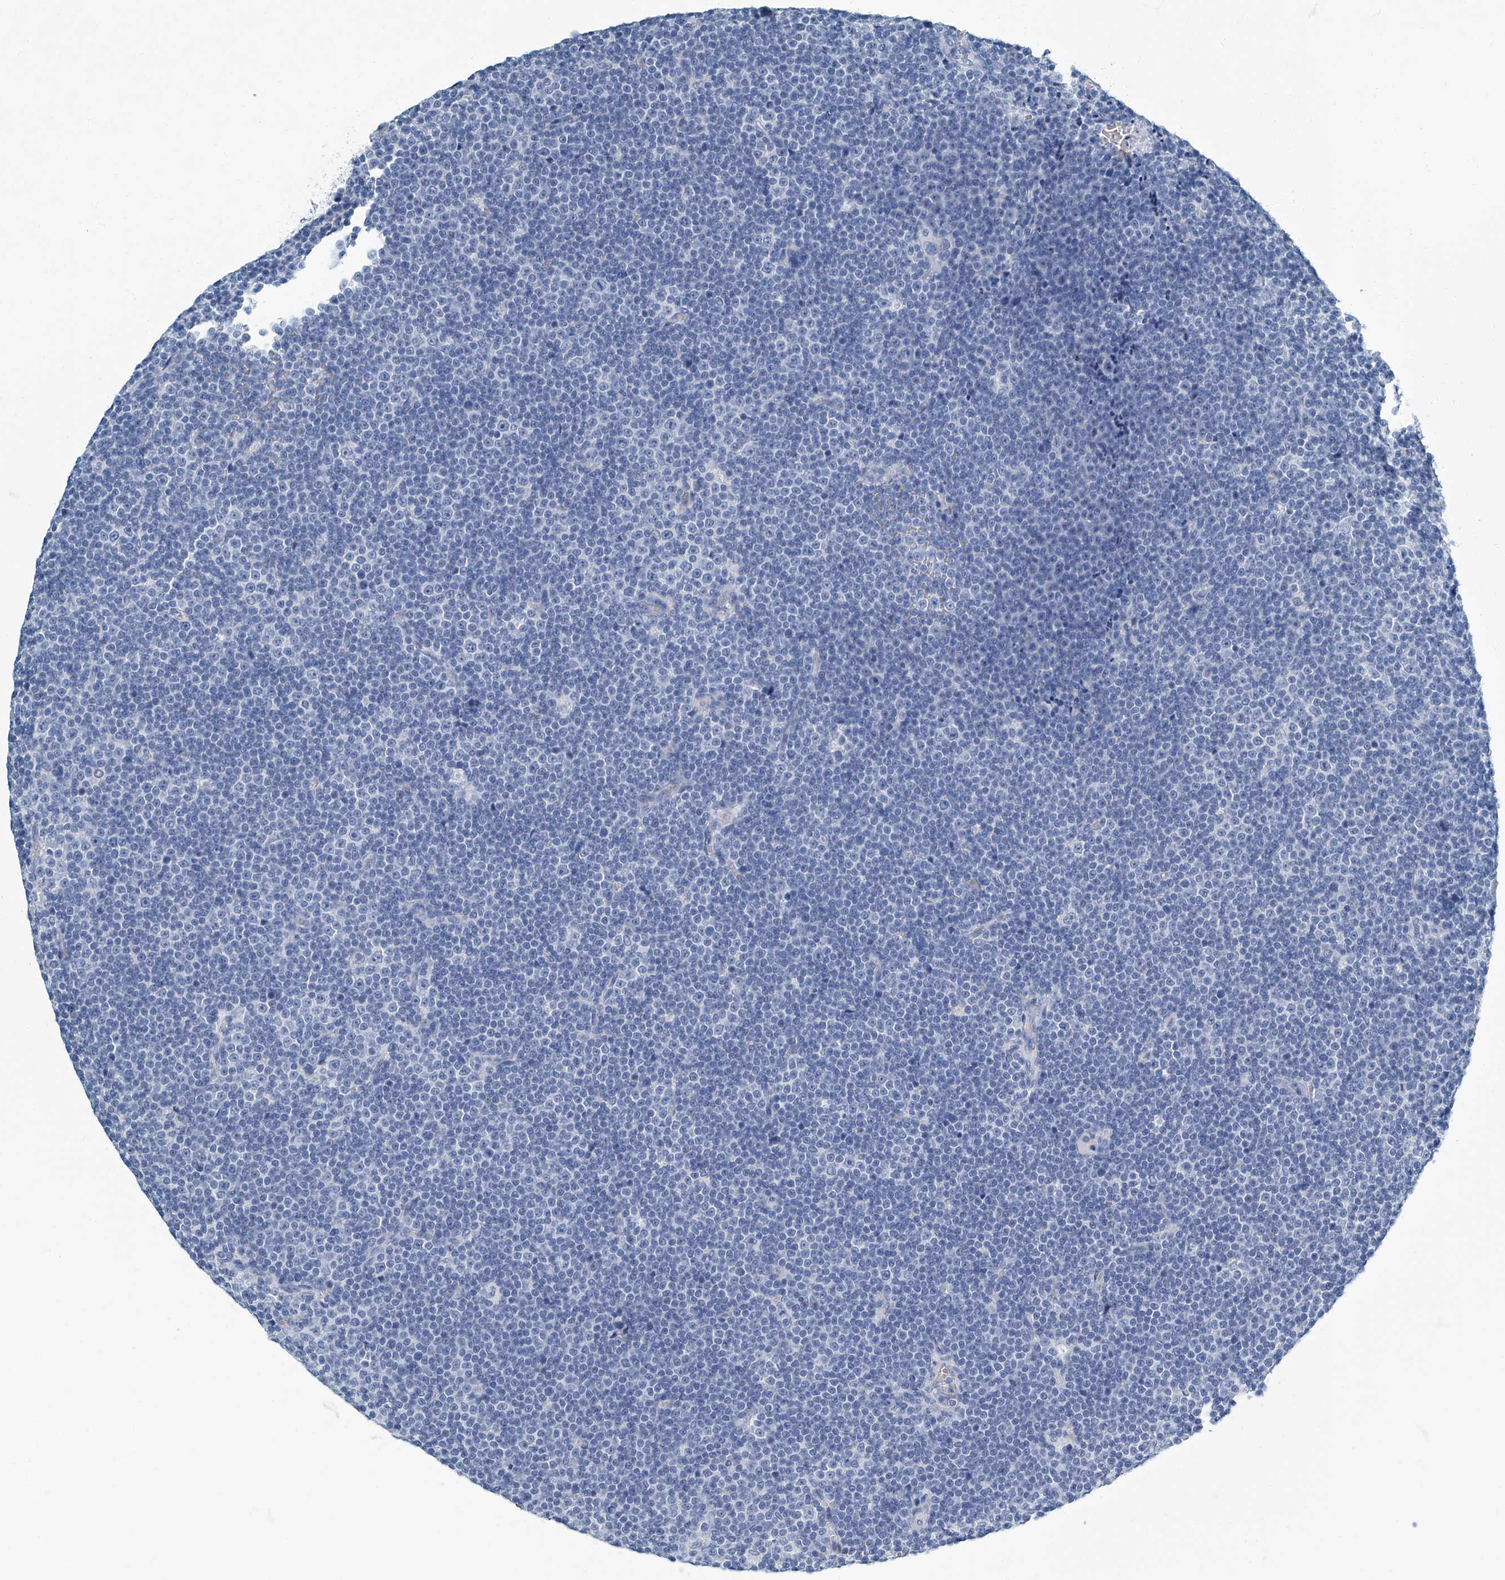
{"staining": {"intensity": "negative", "quantity": "none", "location": "none"}, "tissue": "lymphoma", "cell_type": "Tumor cells", "image_type": "cancer", "snomed": [{"axis": "morphology", "description": "Malignant lymphoma, non-Hodgkin's type, Low grade"}, {"axis": "topography", "description": "Lymph node"}], "caption": "DAB (3,3'-diaminobenzidine) immunohistochemical staining of lymphoma reveals no significant staining in tumor cells.", "gene": "CYP2A7", "patient": {"sex": "female", "age": 67}}